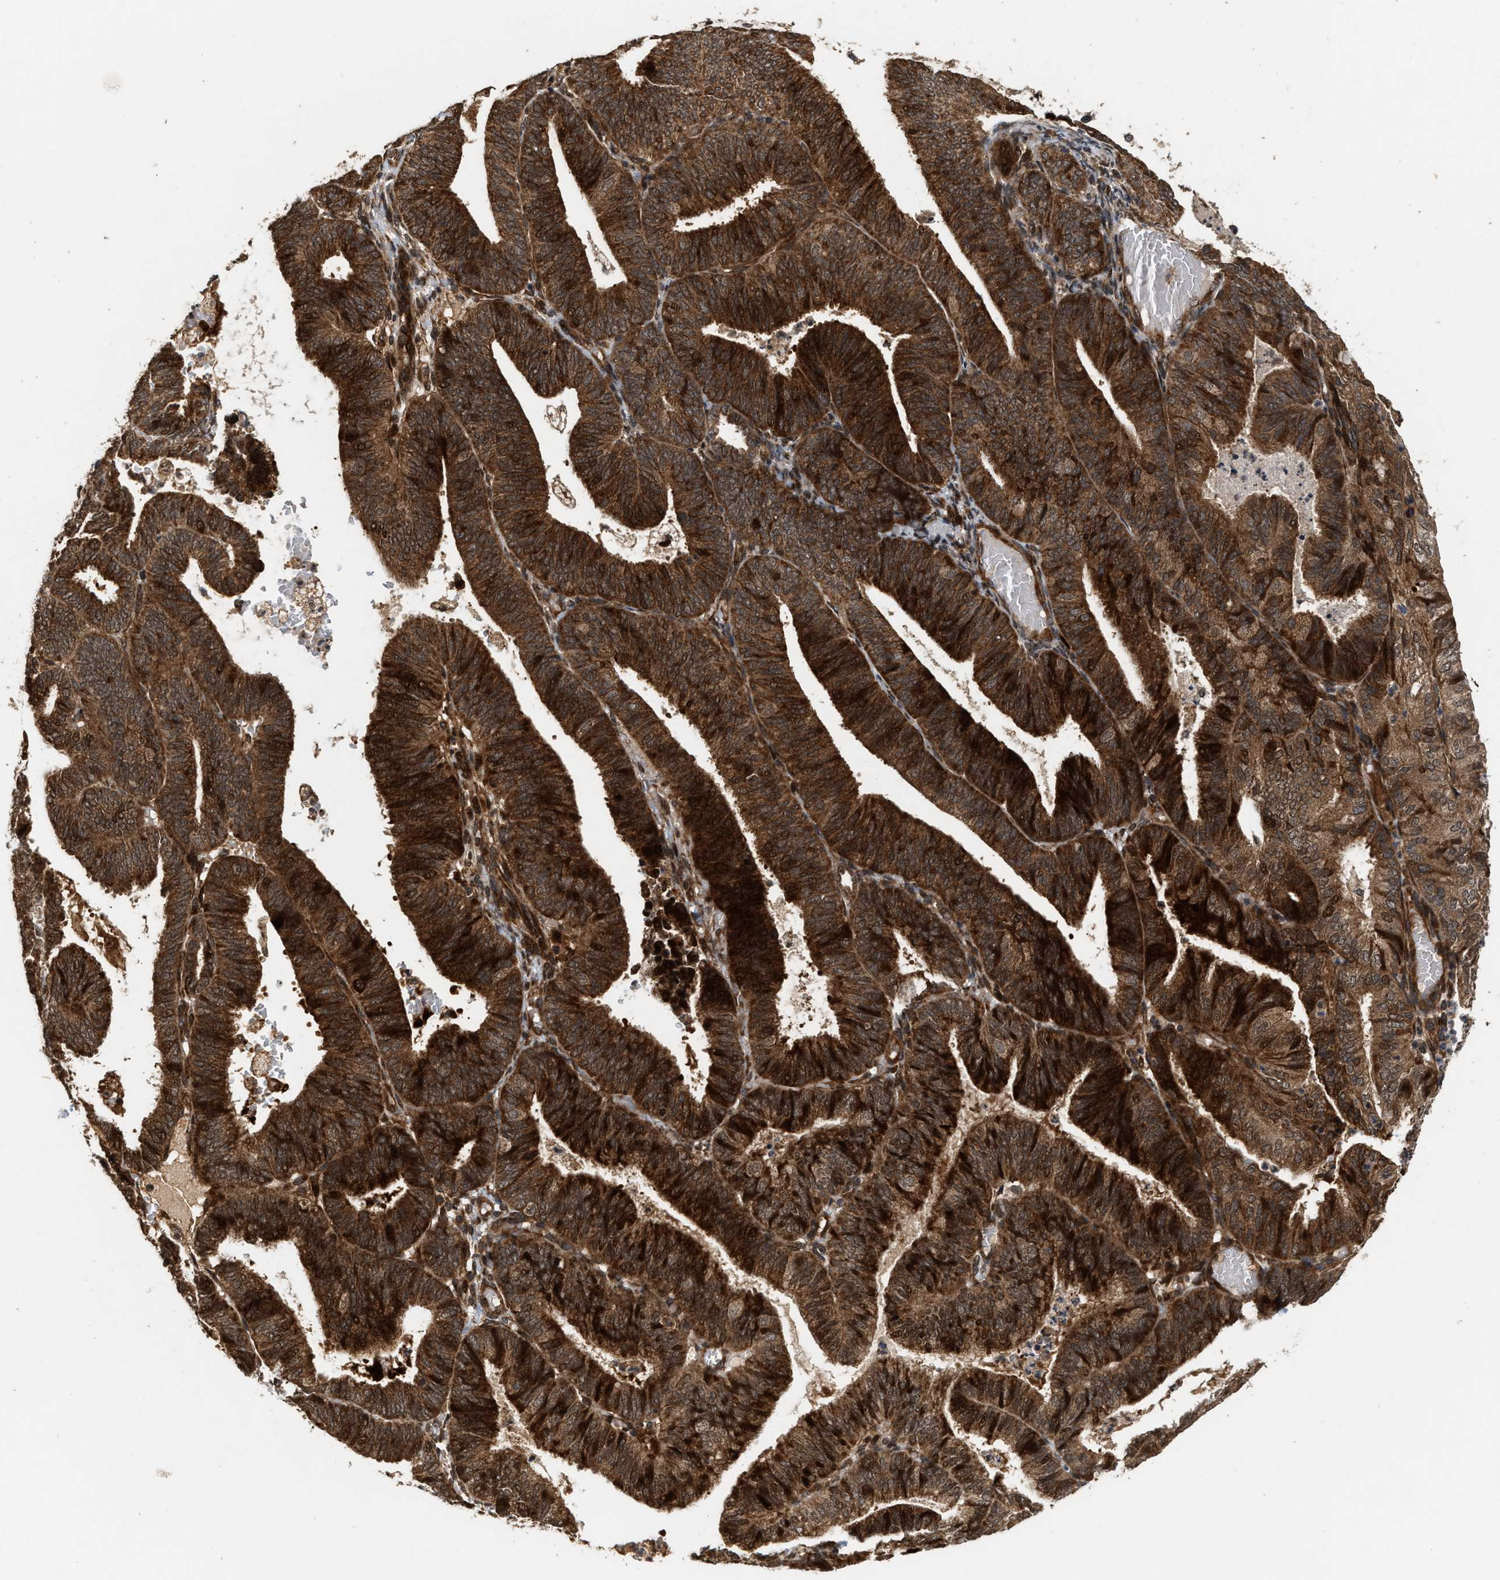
{"staining": {"intensity": "strong", "quantity": ">75%", "location": "cytoplasmic/membranous,nuclear"}, "tissue": "endometrial cancer", "cell_type": "Tumor cells", "image_type": "cancer", "snomed": [{"axis": "morphology", "description": "Adenocarcinoma, NOS"}, {"axis": "topography", "description": "Uterus"}], "caption": "Immunohistochemistry histopathology image of neoplastic tissue: endometrial cancer stained using immunohistochemistry (IHC) displays high levels of strong protein expression localized specifically in the cytoplasmic/membranous and nuclear of tumor cells, appearing as a cytoplasmic/membranous and nuclear brown color.", "gene": "ELP2", "patient": {"sex": "female", "age": 60}}